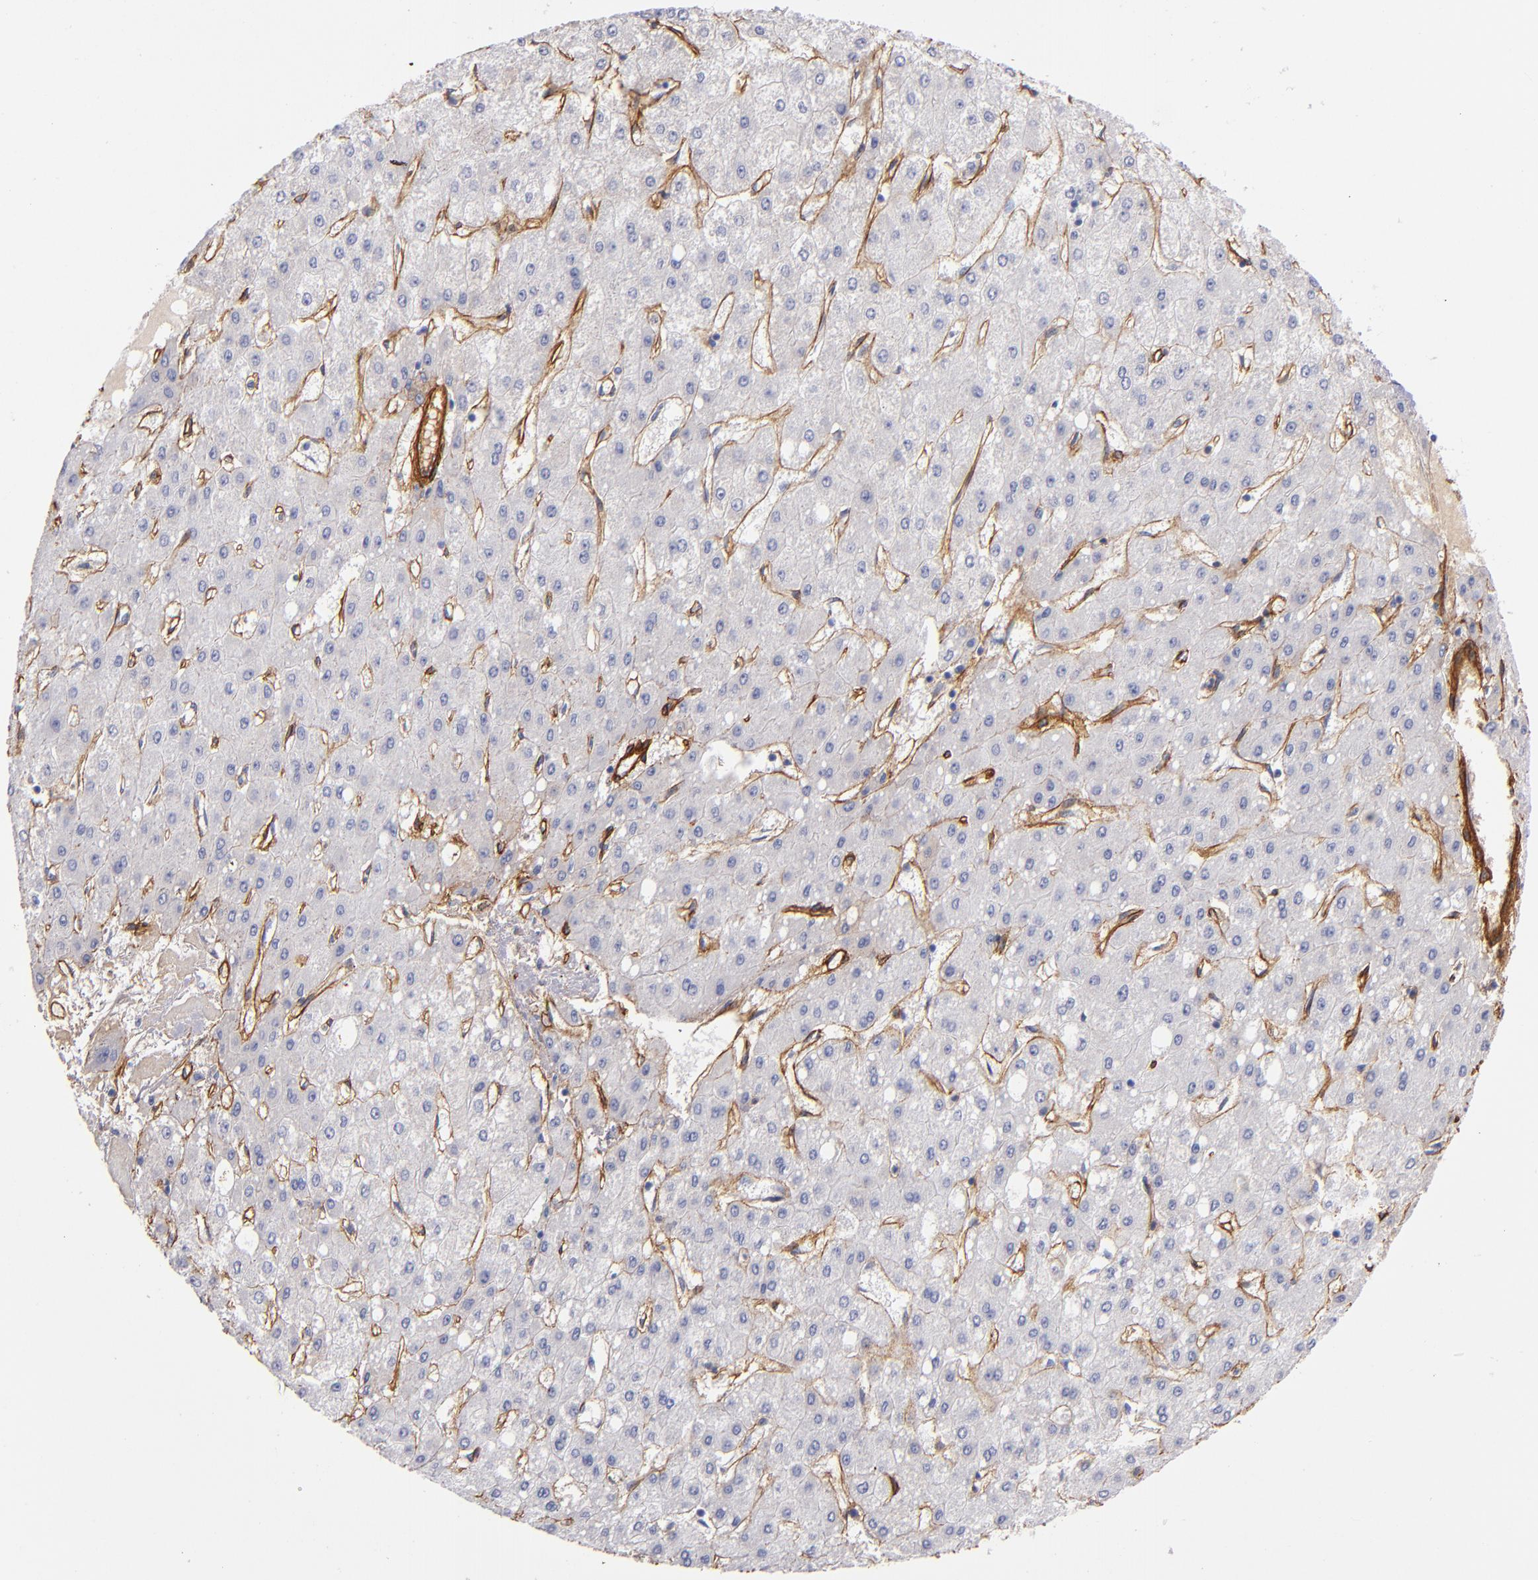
{"staining": {"intensity": "weak", "quantity": "<25%", "location": "cytoplasmic/membranous"}, "tissue": "liver cancer", "cell_type": "Tumor cells", "image_type": "cancer", "snomed": [{"axis": "morphology", "description": "Carcinoma, Hepatocellular, NOS"}, {"axis": "topography", "description": "Liver"}], "caption": "Immunohistochemical staining of human liver hepatocellular carcinoma demonstrates no significant positivity in tumor cells. (Stains: DAB IHC with hematoxylin counter stain, Microscopy: brightfield microscopy at high magnification).", "gene": "LAMC1", "patient": {"sex": "female", "age": 52}}